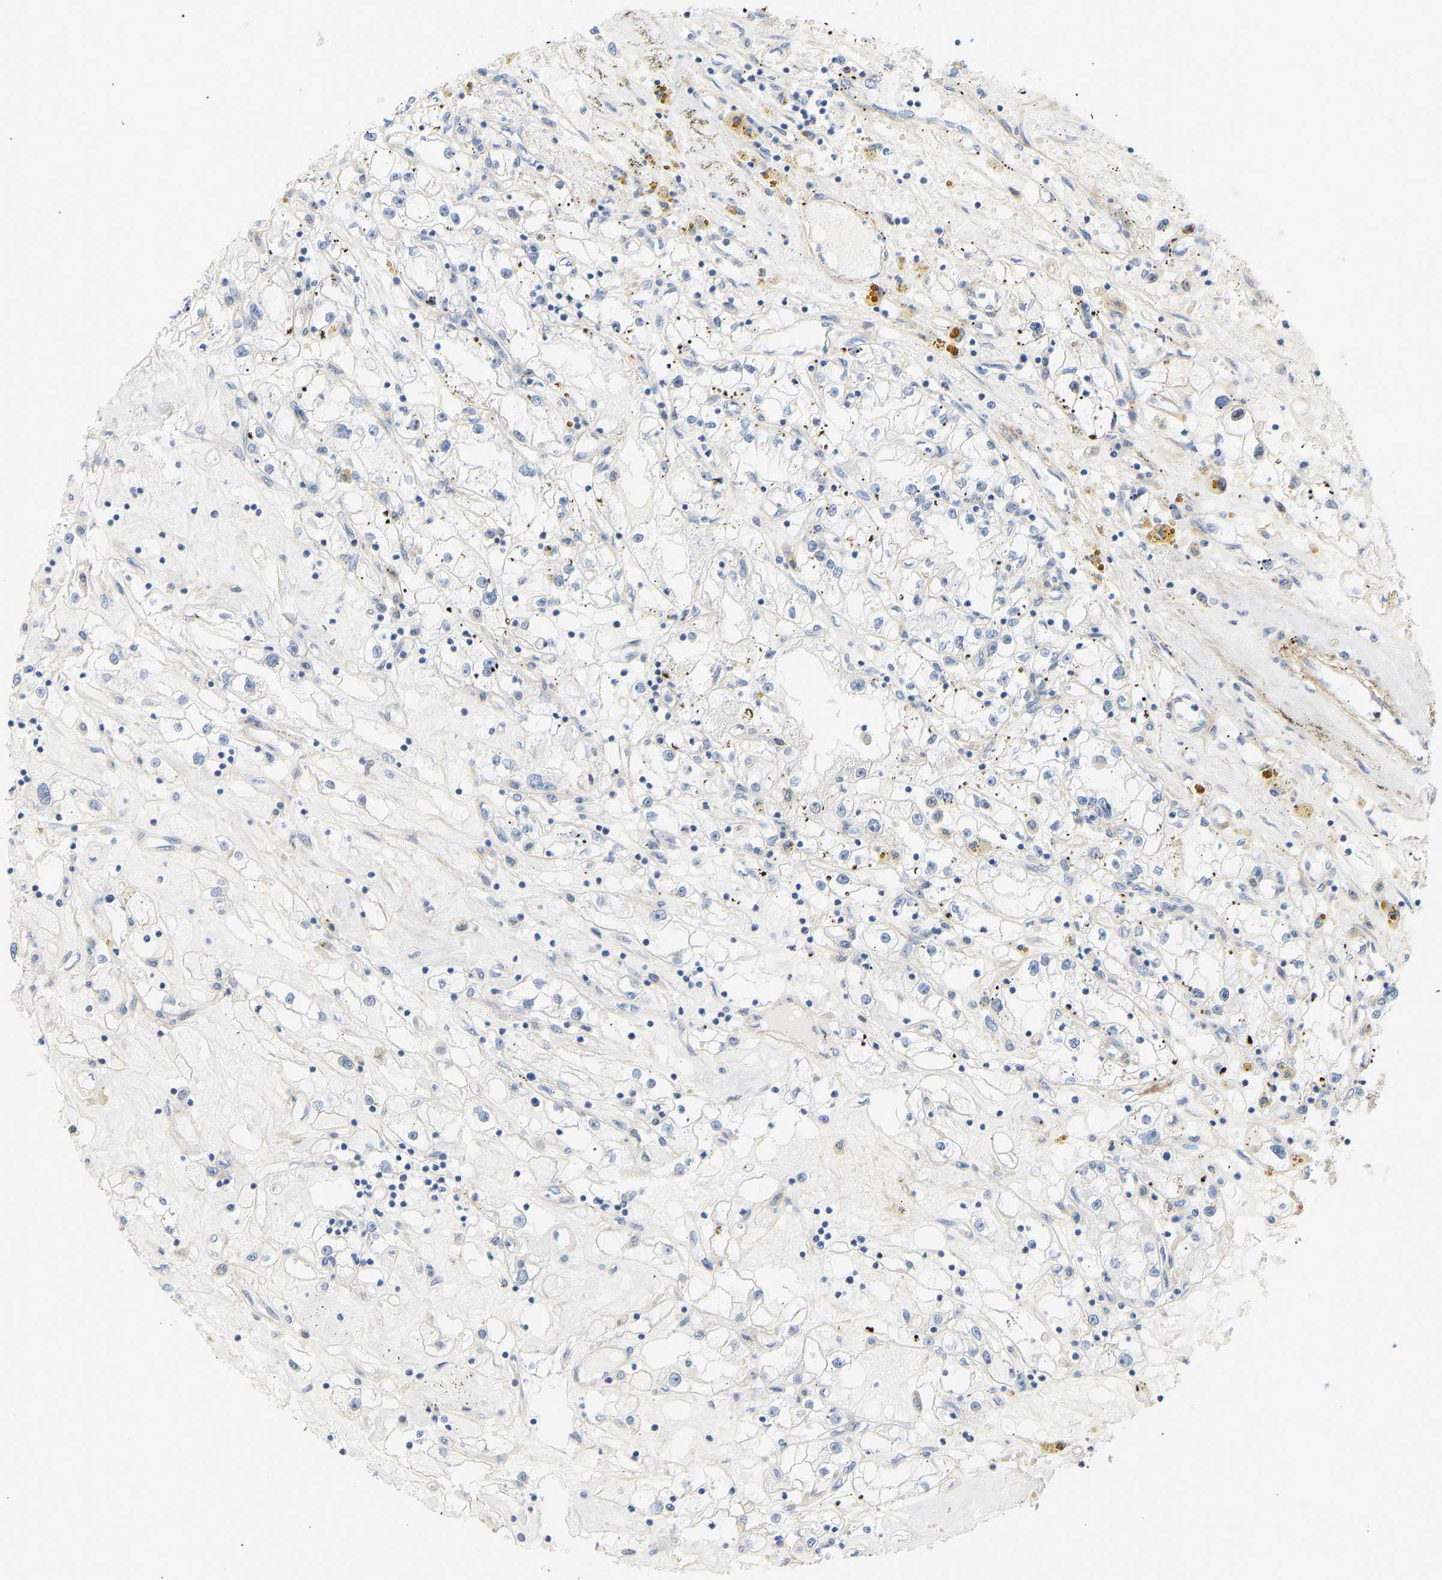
{"staining": {"intensity": "negative", "quantity": "none", "location": "none"}, "tissue": "renal cancer", "cell_type": "Tumor cells", "image_type": "cancer", "snomed": [{"axis": "morphology", "description": "Adenocarcinoma, NOS"}, {"axis": "topography", "description": "Kidney"}], "caption": "Photomicrograph shows no significant protein staining in tumor cells of renal adenocarcinoma. Nuclei are stained in blue.", "gene": "SLC30A7", "patient": {"sex": "male", "age": 56}}